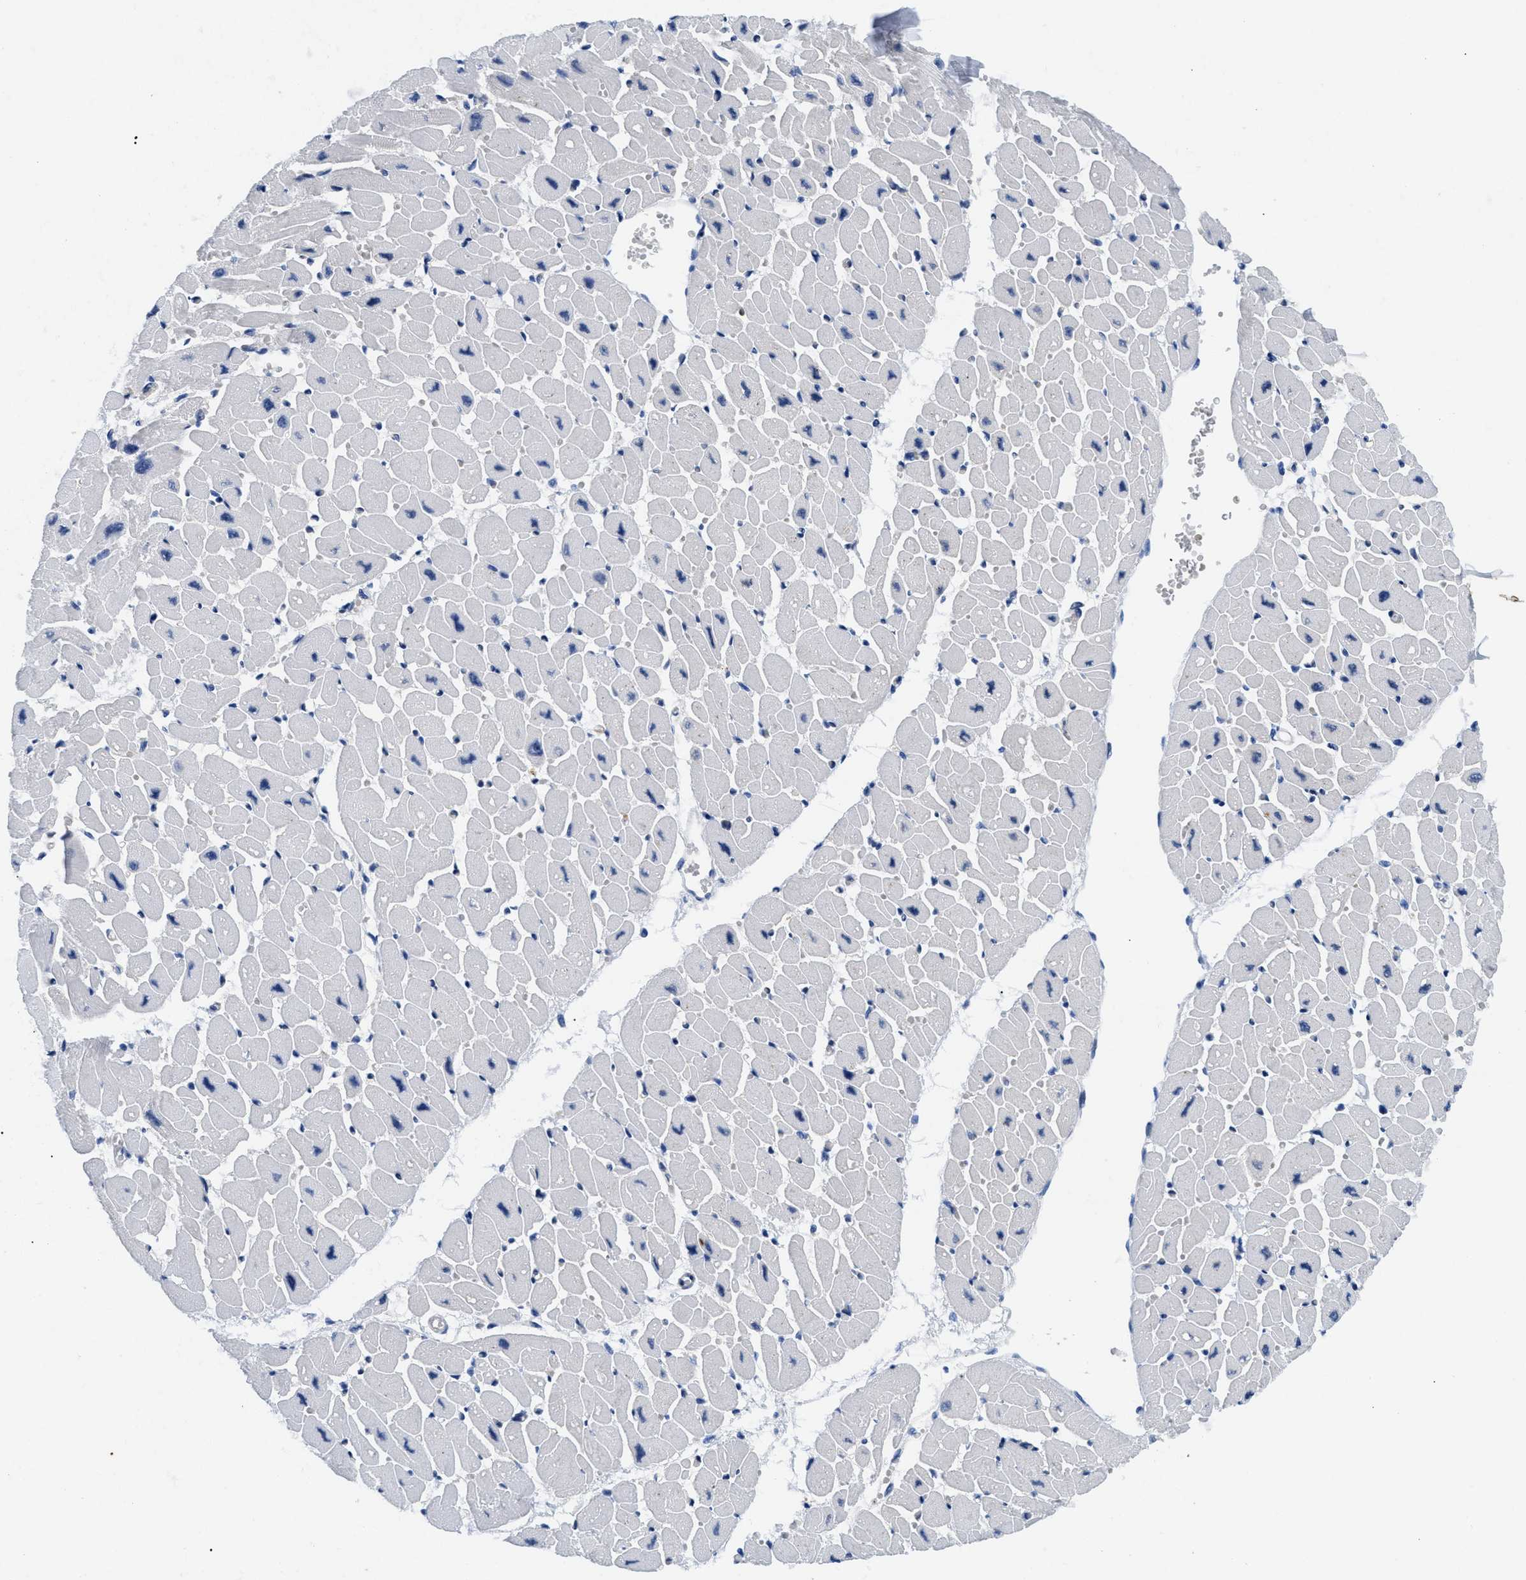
{"staining": {"intensity": "negative", "quantity": "none", "location": "none"}, "tissue": "heart muscle", "cell_type": "Cardiomyocytes", "image_type": "normal", "snomed": [{"axis": "morphology", "description": "Normal tissue, NOS"}, {"axis": "topography", "description": "Heart"}], "caption": "This is a micrograph of immunohistochemistry (IHC) staining of benign heart muscle, which shows no staining in cardiomyocytes.", "gene": "TMEM68", "patient": {"sex": "female", "age": 54}}